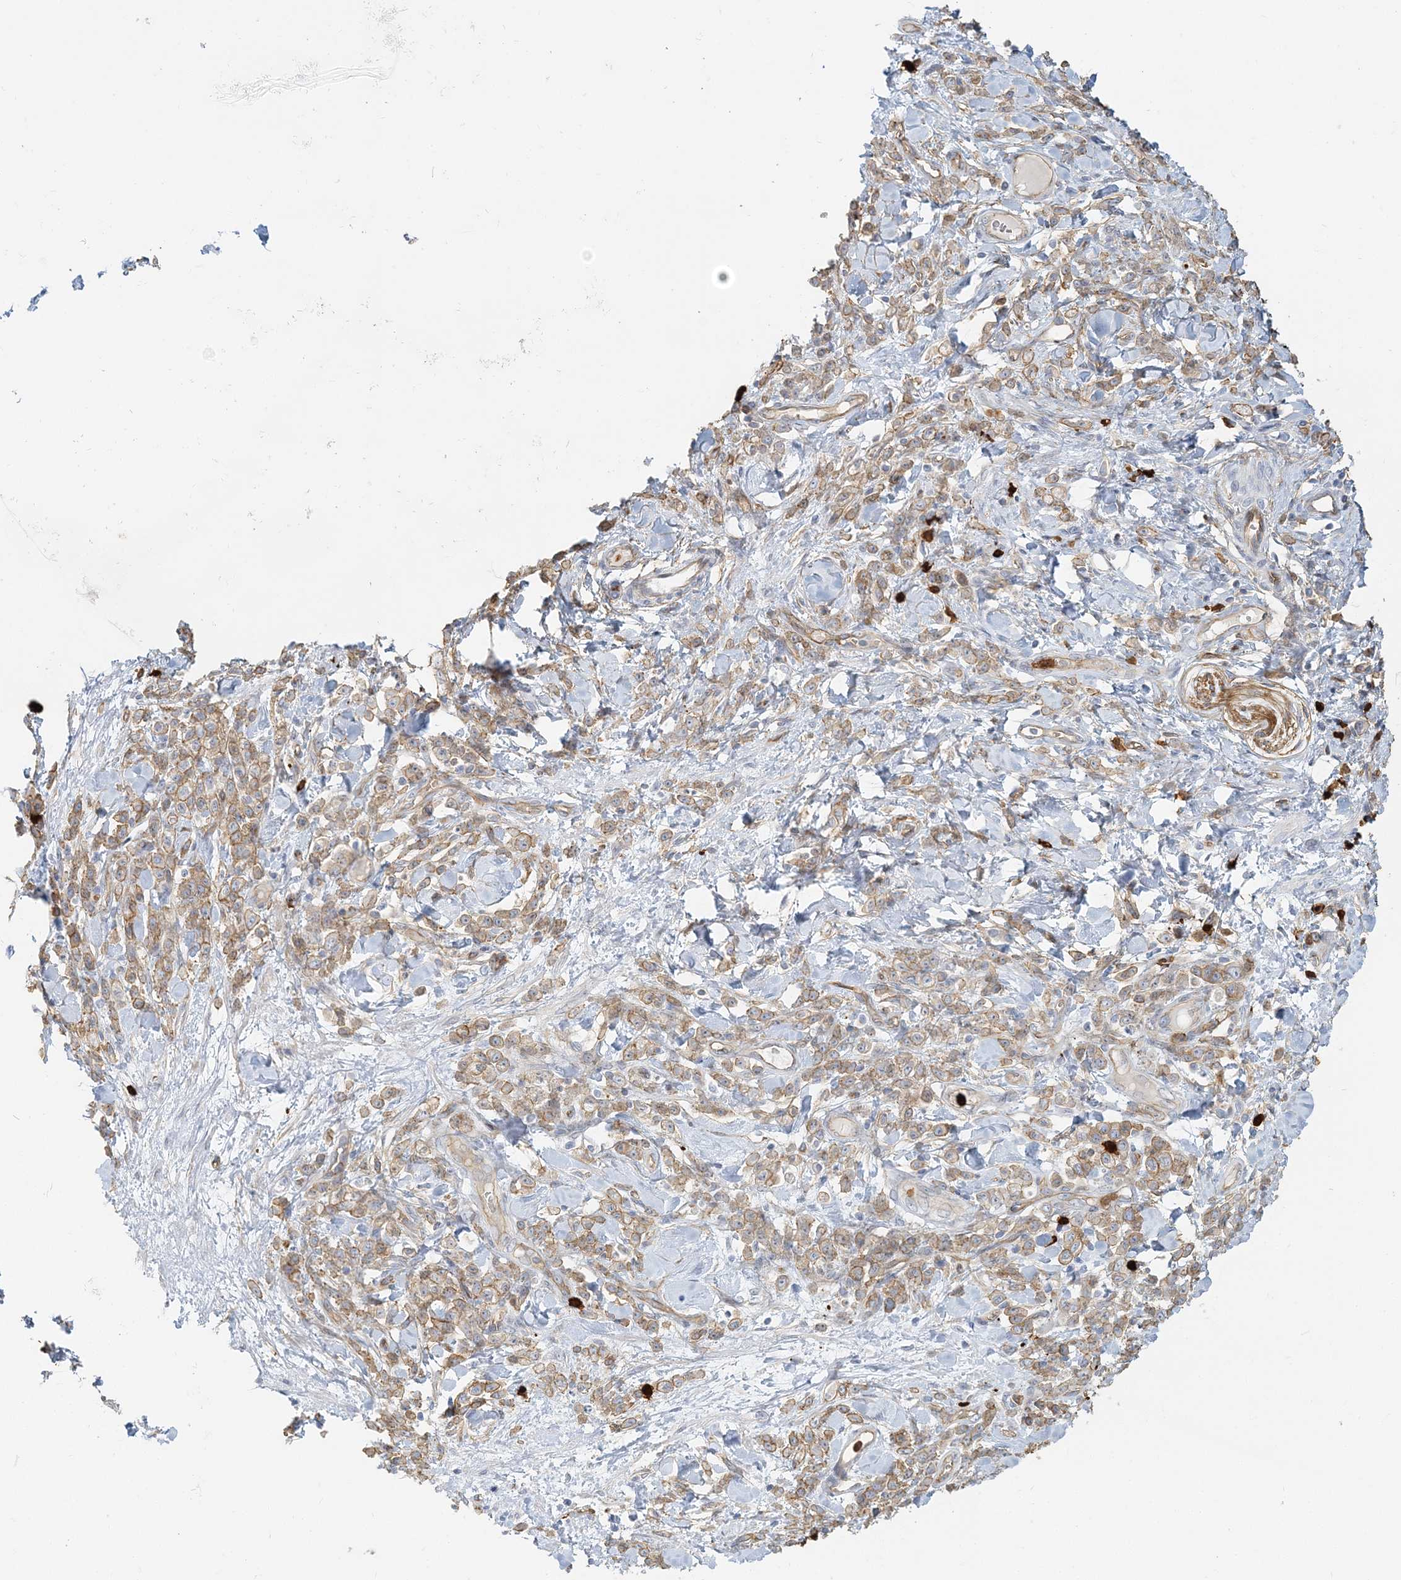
{"staining": {"intensity": "weak", "quantity": ">75%", "location": "cytoplasmic/membranous"}, "tissue": "stomach cancer", "cell_type": "Tumor cells", "image_type": "cancer", "snomed": [{"axis": "morphology", "description": "Normal tissue, NOS"}, {"axis": "morphology", "description": "Adenocarcinoma, NOS"}, {"axis": "topography", "description": "Stomach"}], "caption": "Stomach cancer stained with a protein marker exhibits weak staining in tumor cells.", "gene": "DNAH1", "patient": {"sex": "male", "age": 82}}